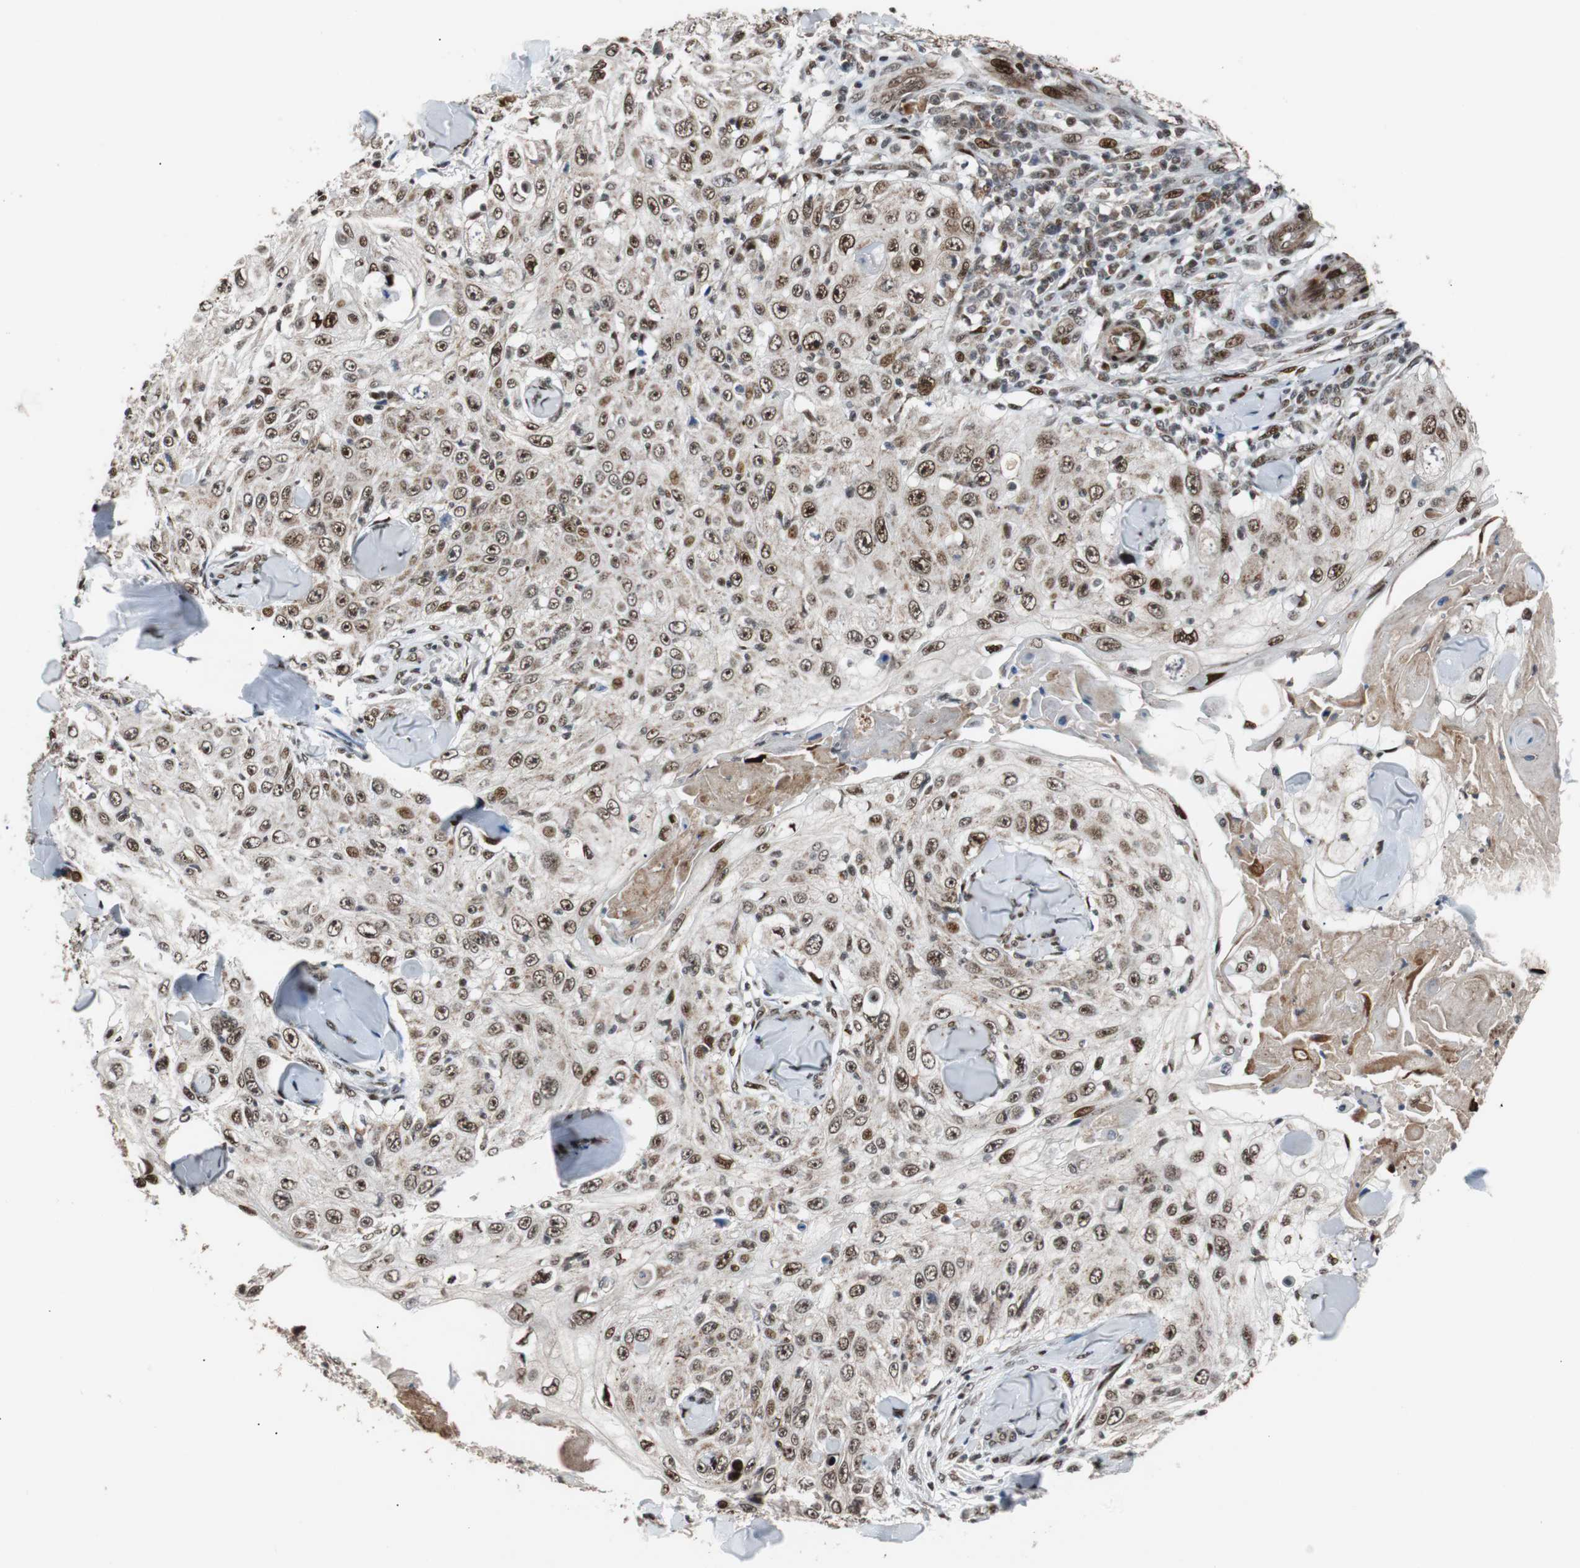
{"staining": {"intensity": "moderate", "quantity": ">75%", "location": "cytoplasmic/membranous,nuclear"}, "tissue": "skin cancer", "cell_type": "Tumor cells", "image_type": "cancer", "snomed": [{"axis": "morphology", "description": "Squamous cell carcinoma, NOS"}, {"axis": "topography", "description": "Skin"}], "caption": "Skin cancer (squamous cell carcinoma) stained with a protein marker displays moderate staining in tumor cells.", "gene": "NBL1", "patient": {"sex": "male", "age": 86}}